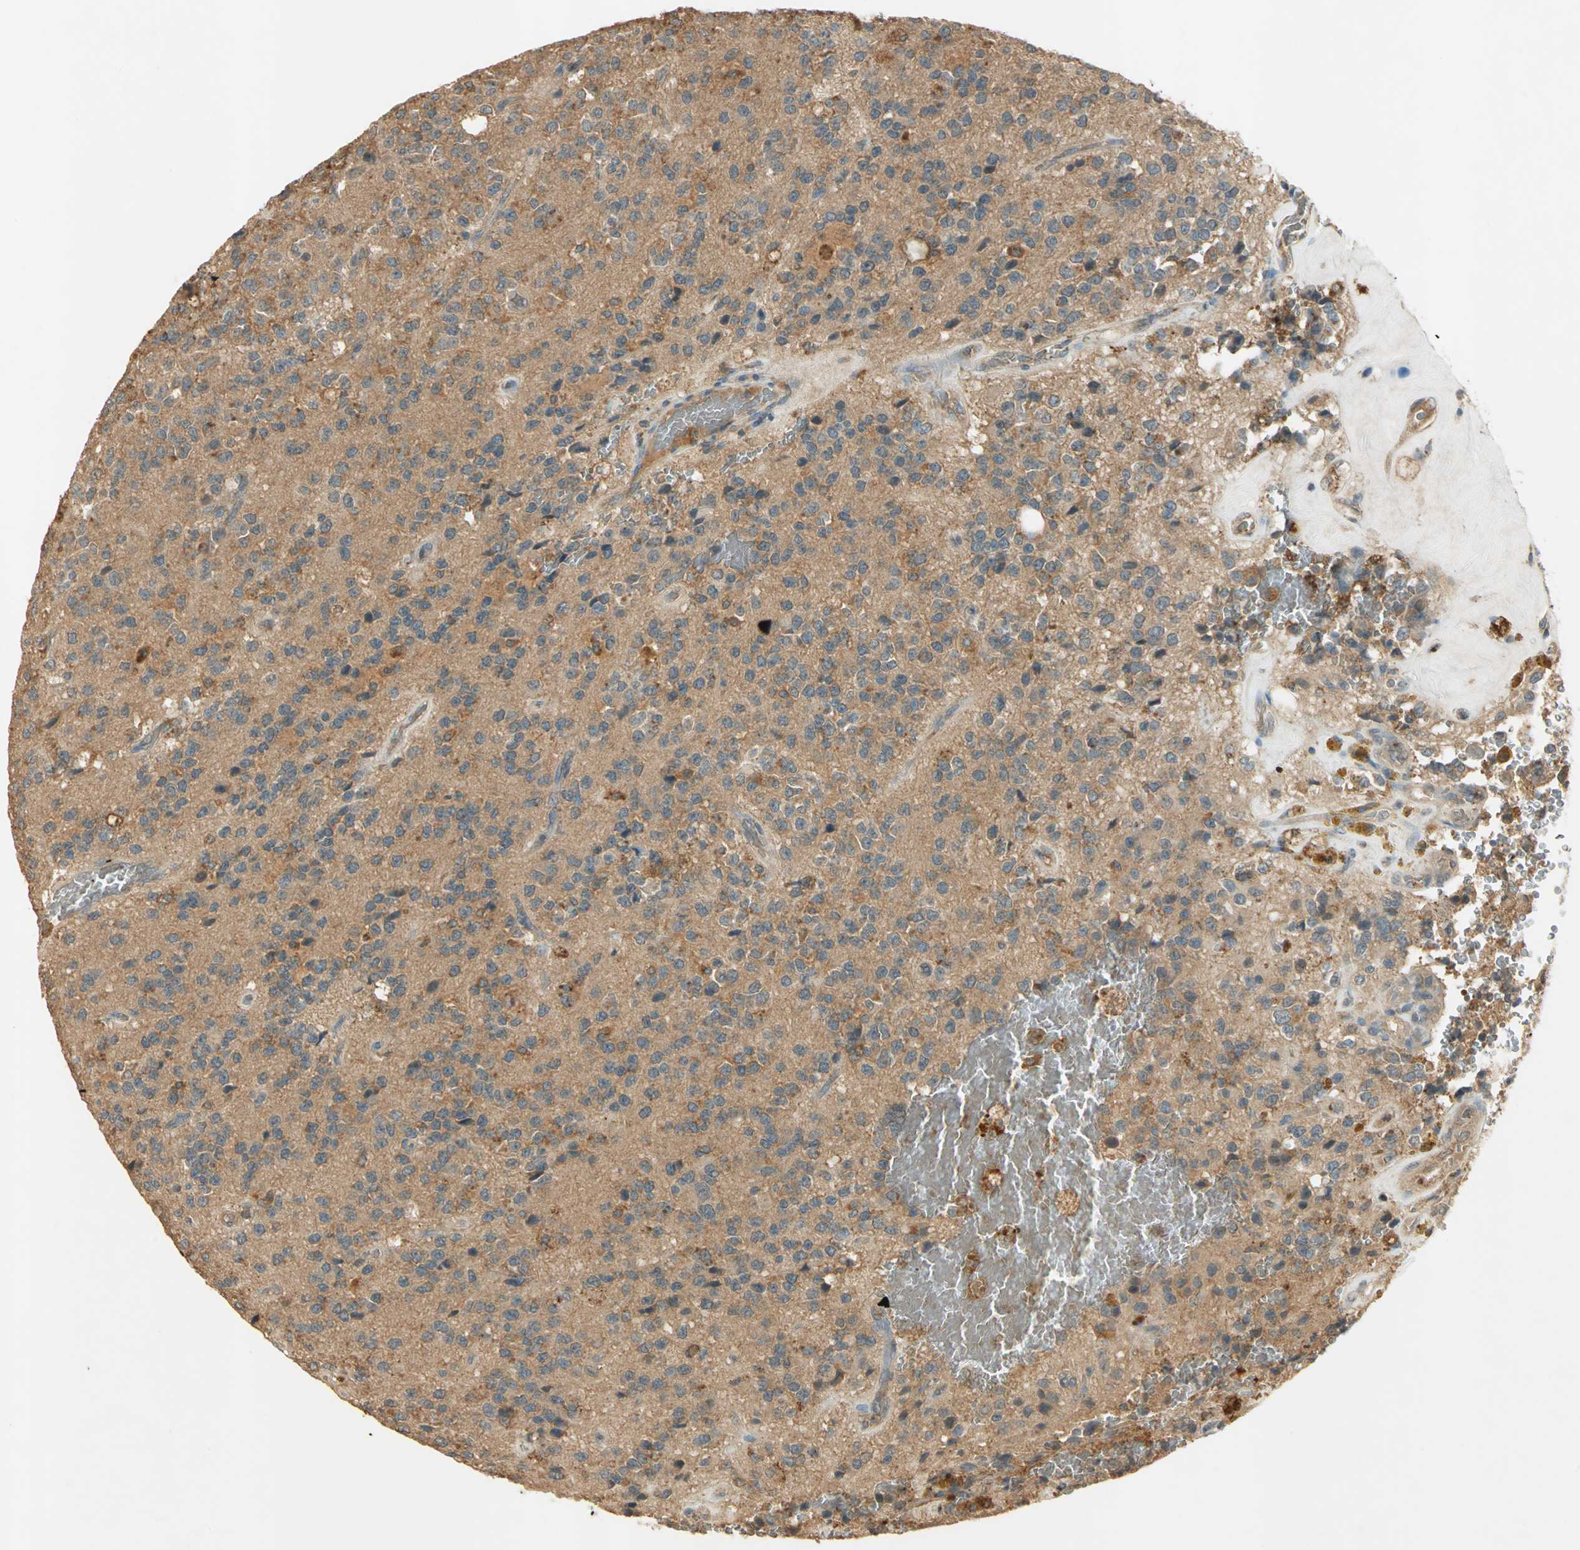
{"staining": {"intensity": "moderate", "quantity": ">75%", "location": "cytoplasmic/membranous"}, "tissue": "glioma", "cell_type": "Tumor cells", "image_type": "cancer", "snomed": [{"axis": "morphology", "description": "Glioma, malignant, High grade"}, {"axis": "topography", "description": "pancreas cauda"}], "caption": "An IHC histopathology image of tumor tissue is shown. Protein staining in brown highlights moderate cytoplasmic/membranous positivity in glioma within tumor cells.", "gene": "KEAP1", "patient": {"sex": "male", "age": 60}}